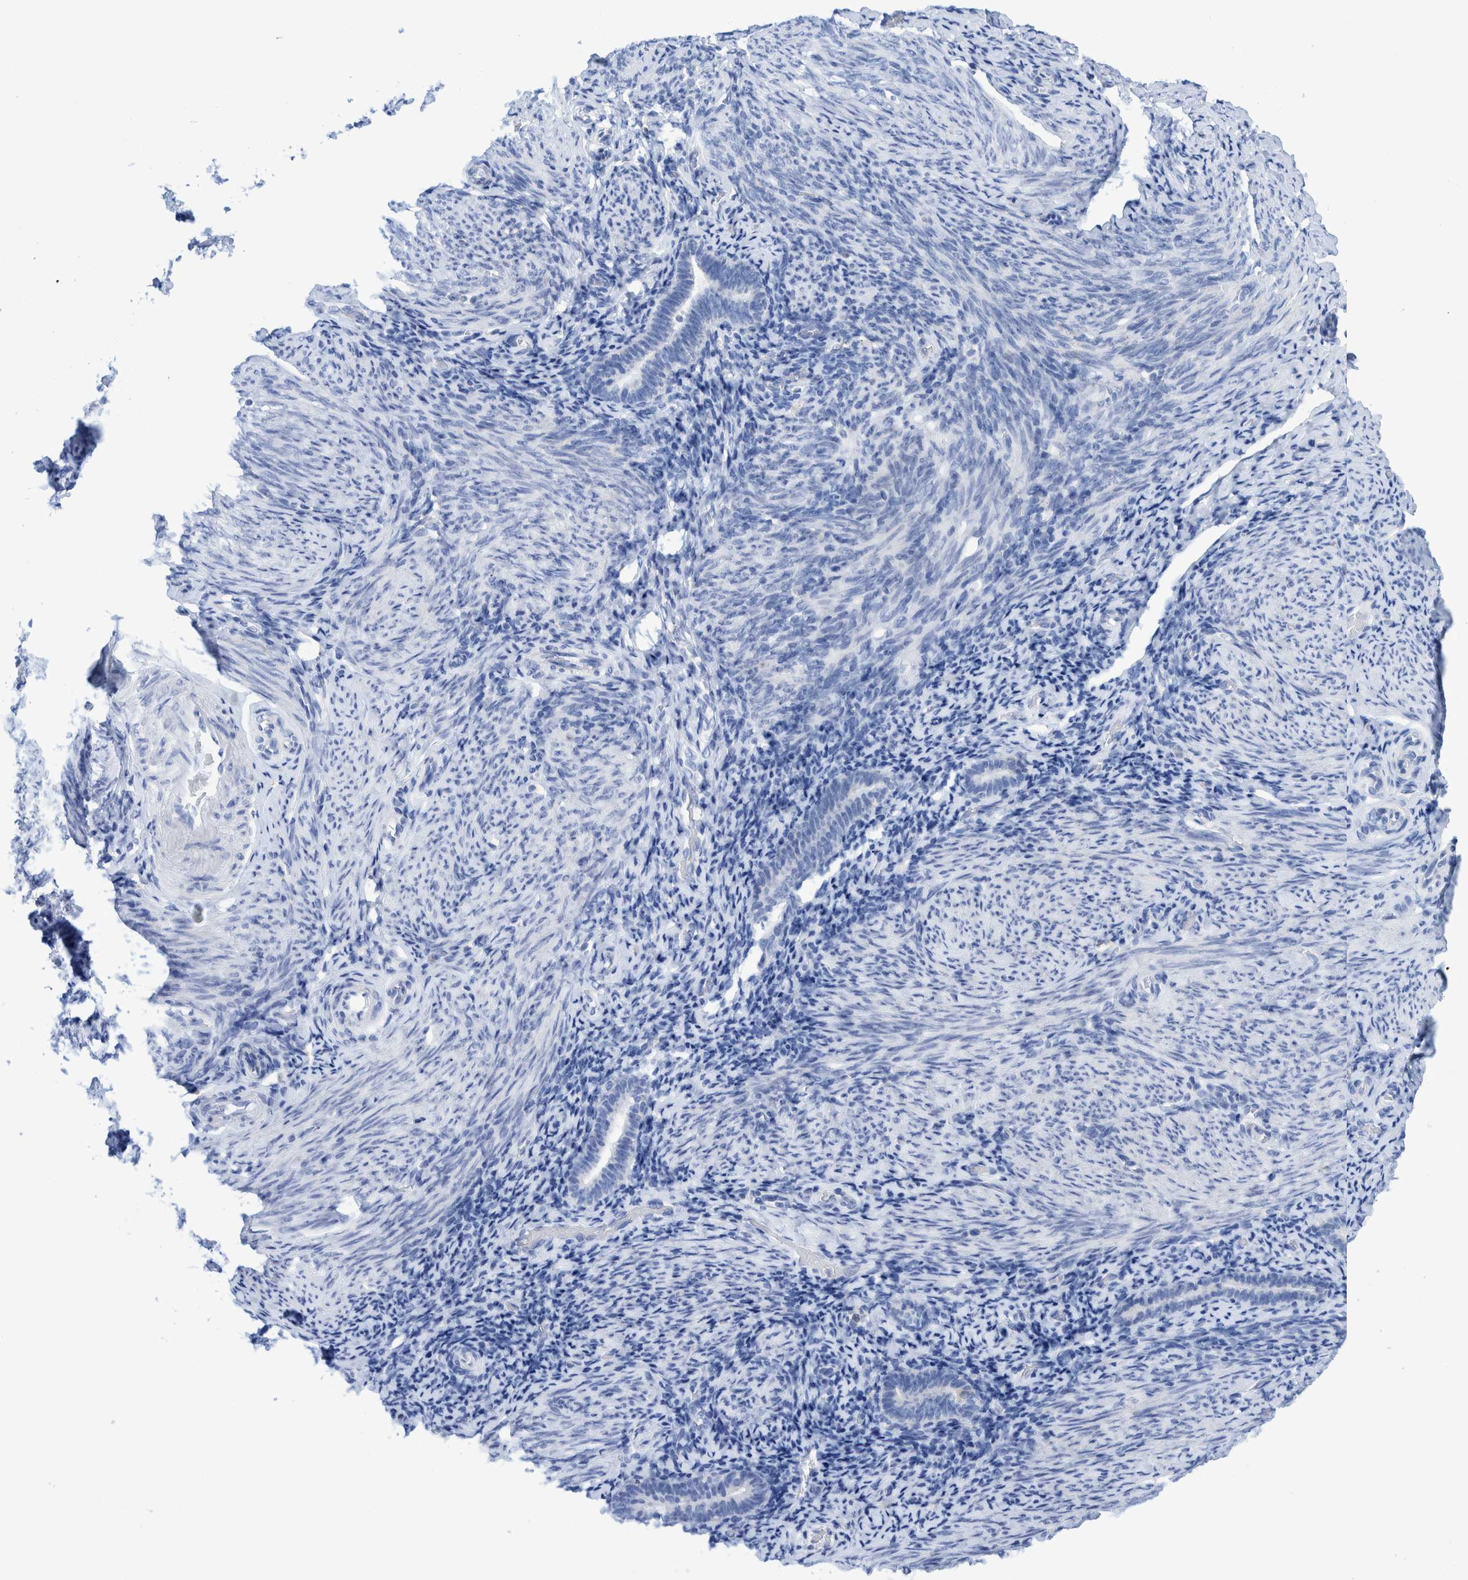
{"staining": {"intensity": "negative", "quantity": "none", "location": "none"}, "tissue": "endometrium", "cell_type": "Cells in endometrial stroma", "image_type": "normal", "snomed": [{"axis": "morphology", "description": "Normal tissue, NOS"}, {"axis": "topography", "description": "Endometrium"}], "caption": "The IHC histopathology image has no significant expression in cells in endometrial stroma of endometrium. The staining is performed using DAB (3,3'-diaminobenzidine) brown chromogen with nuclei counter-stained in using hematoxylin.", "gene": "KRT14", "patient": {"sex": "female", "age": 51}}